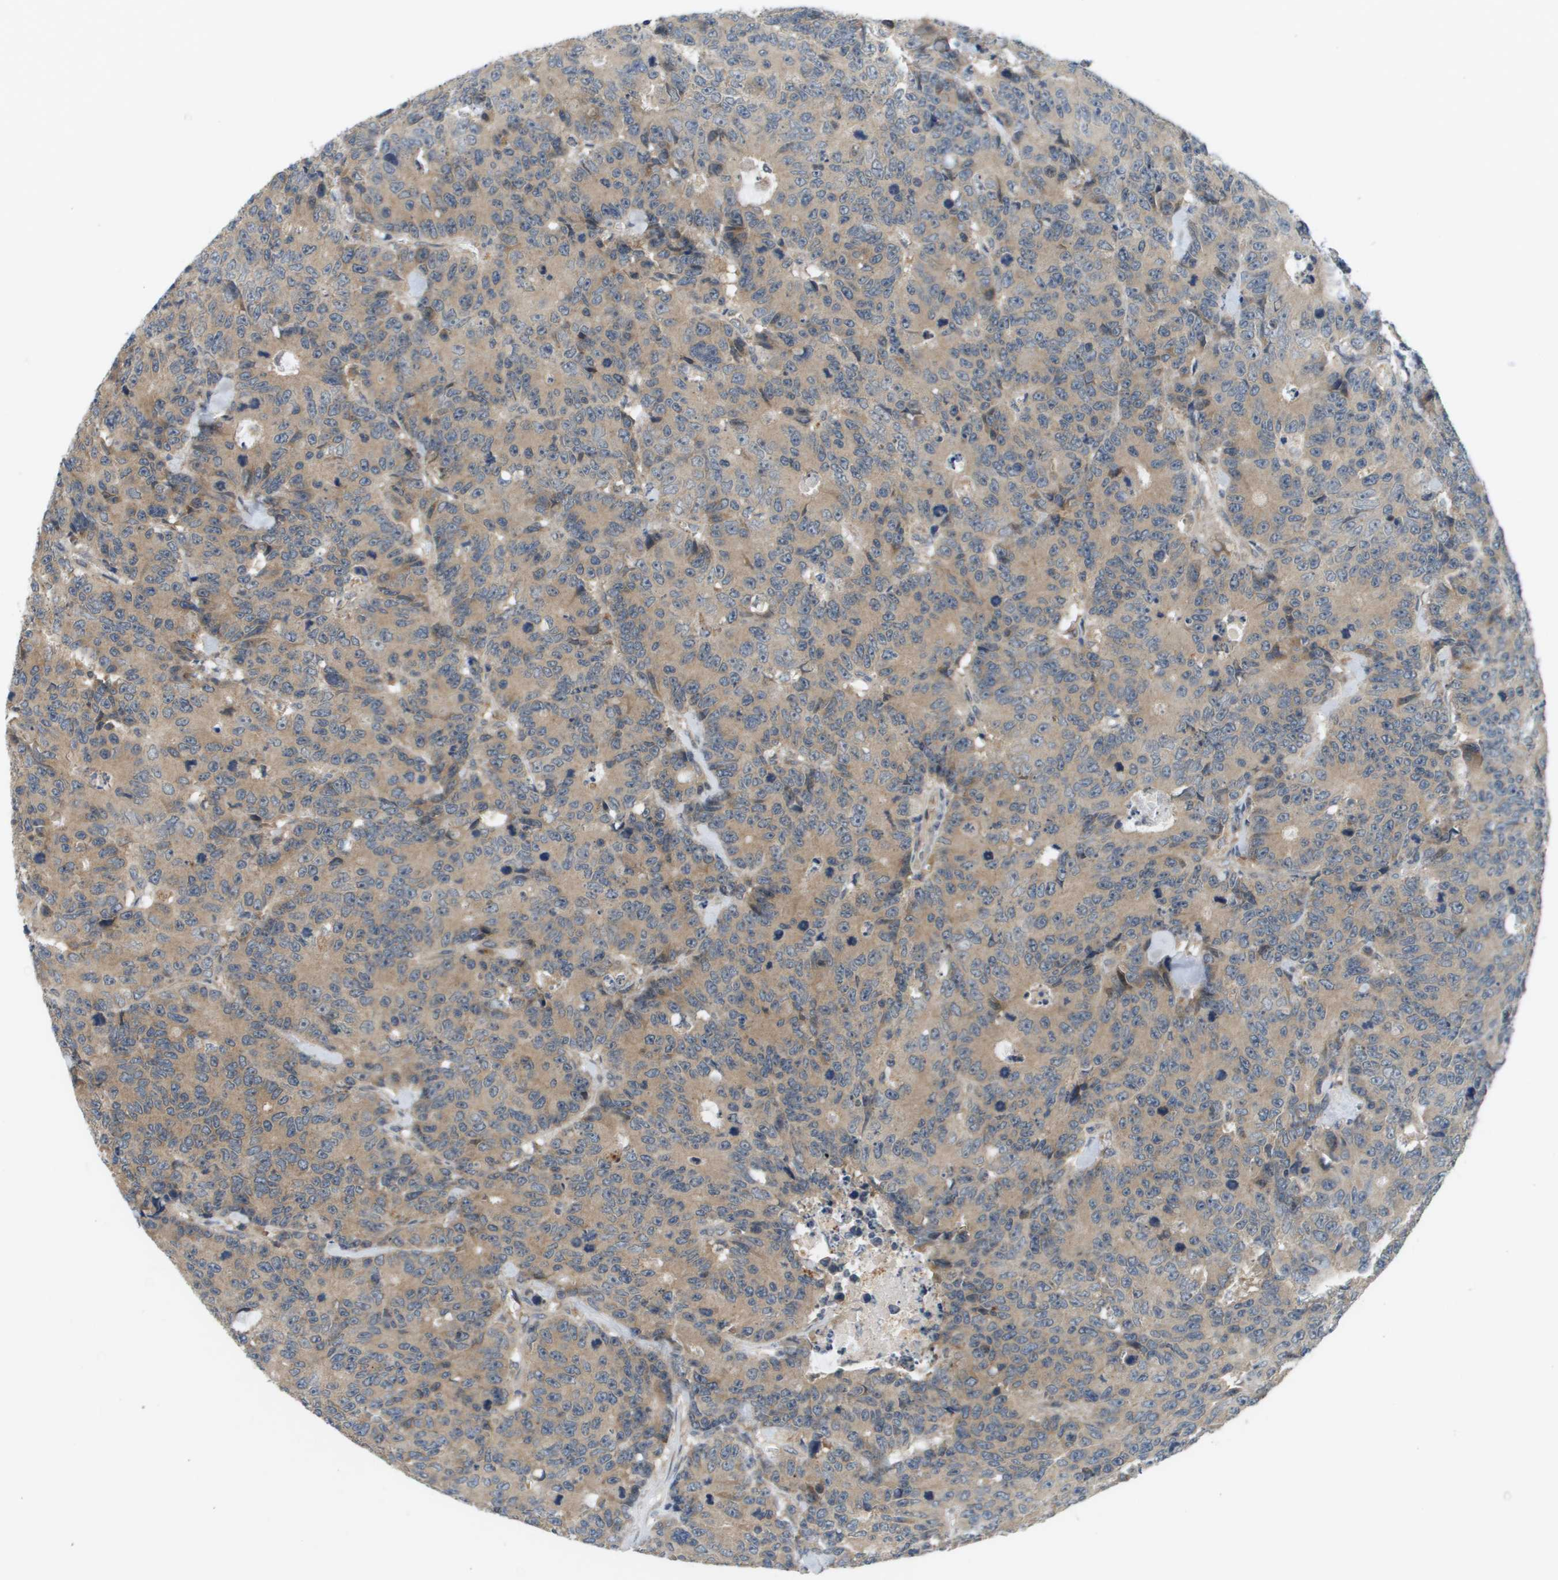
{"staining": {"intensity": "weak", "quantity": ">75%", "location": "cytoplasmic/membranous"}, "tissue": "colorectal cancer", "cell_type": "Tumor cells", "image_type": "cancer", "snomed": [{"axis": "morphology", "description": "Adenocarcinoma, NOS"}, {"axis": "topography", "description": "Colon"}], "caption": "Tumor cells reveal low levels of weak cytoplasmic/membranous positivity in about >75% of cells in colorectal cancer.", "gene": "SLC25A20", "patient": {"sex": "female", "age": 86}}